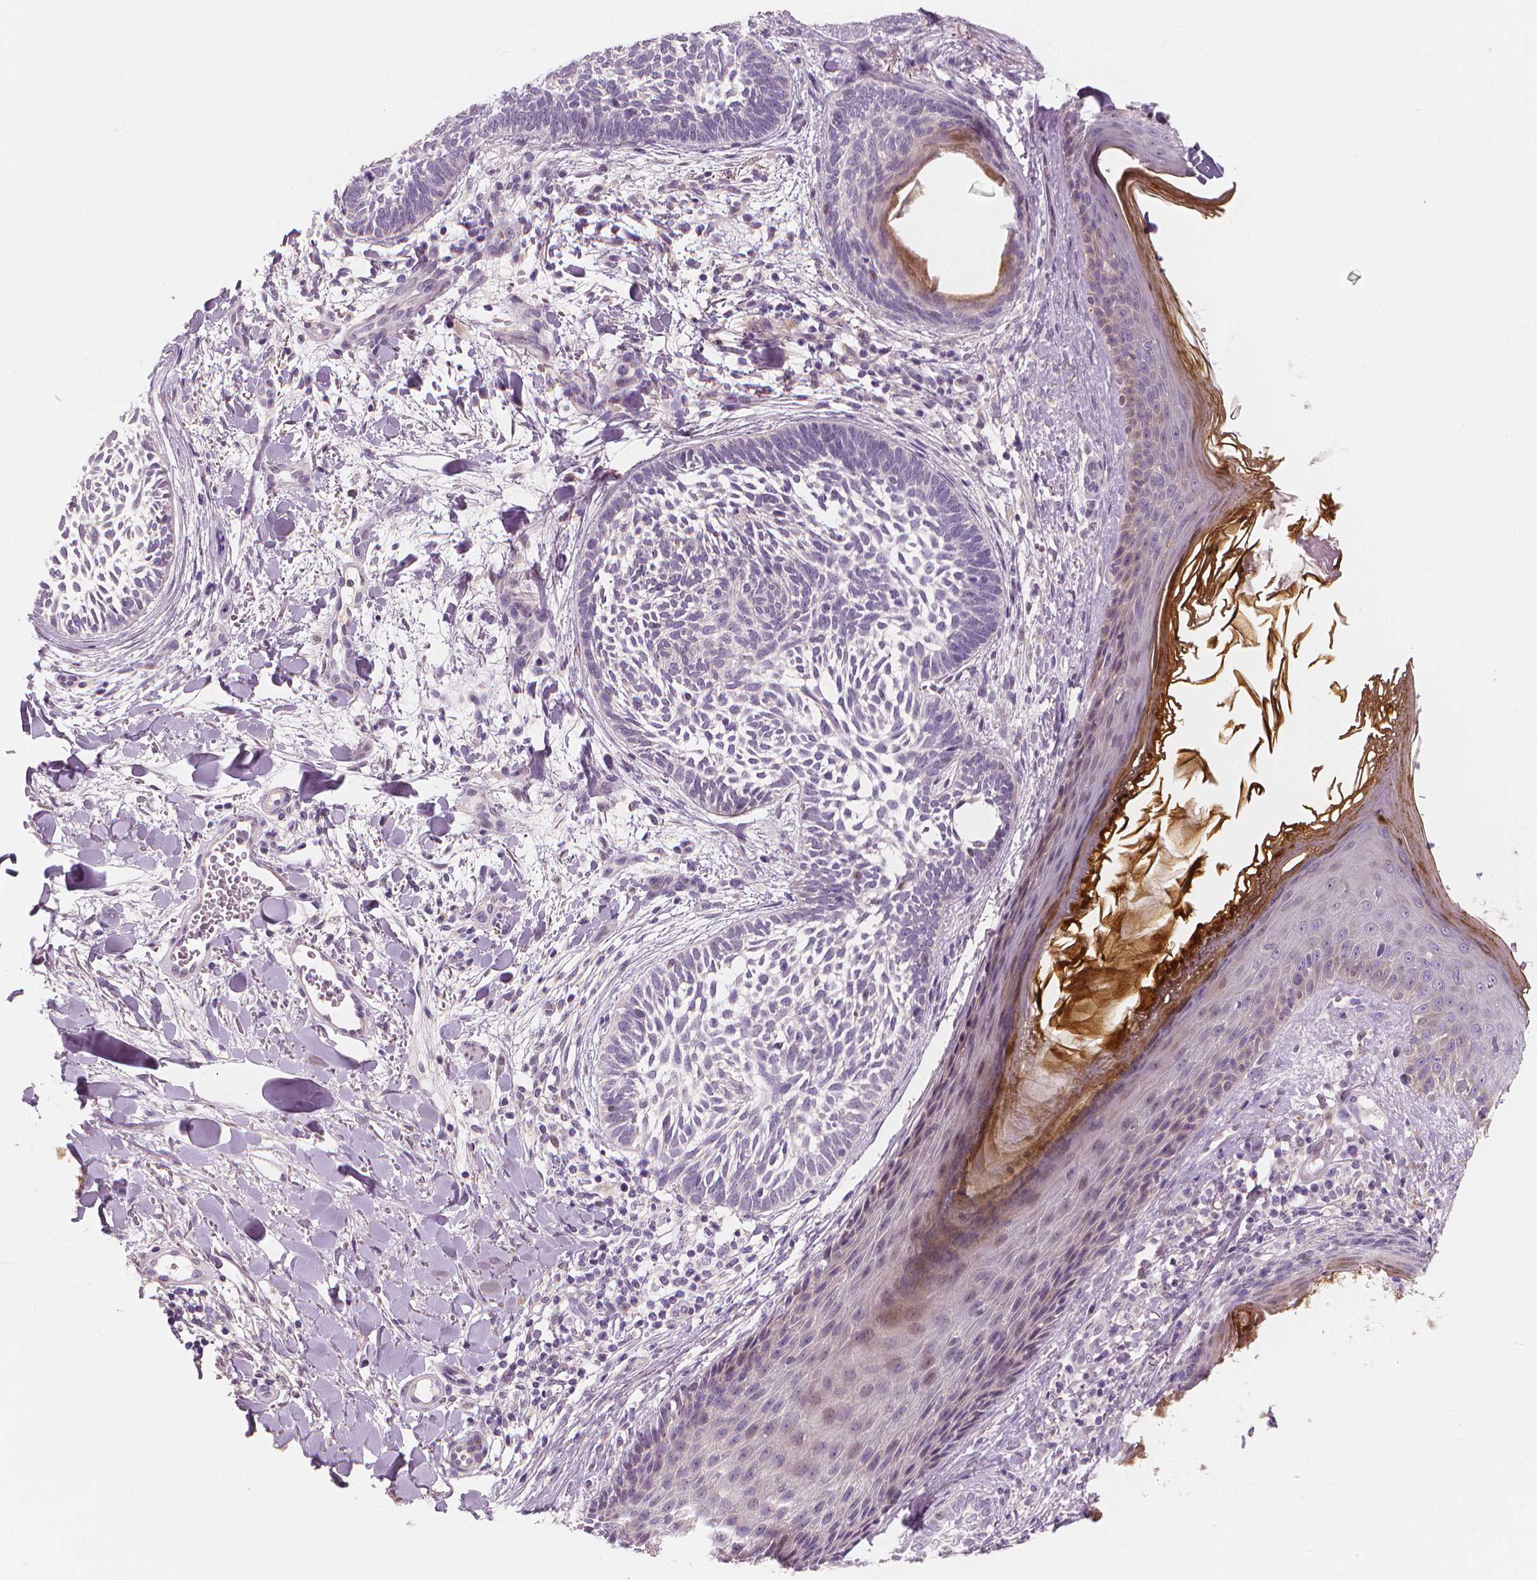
{"staining": {"intensity": "negative", "quantity": "none", "location": "none"}, "tissue": "skin cancer", "cell_type": "Tumor cells", "image_type": "cancer", "snomed": [{"axis": "morphology", "description": "Normal tissue, NOS"}, {"axis": "morphology", "description": "Basal cell carcinoma"}, {"axis": "topography", "description": "Skin"}], "caption": "Immunohistochemistry (IHC) micrograph of neoplastic tissue: skin cancer stained with DAB shows no significant protein positivity in tumor cells. (DAB (3,3'-diaminobenzidine) IHC, high magnification).", "gene": "RNASE7", "patient": {"sex": "male", "age": 46}}